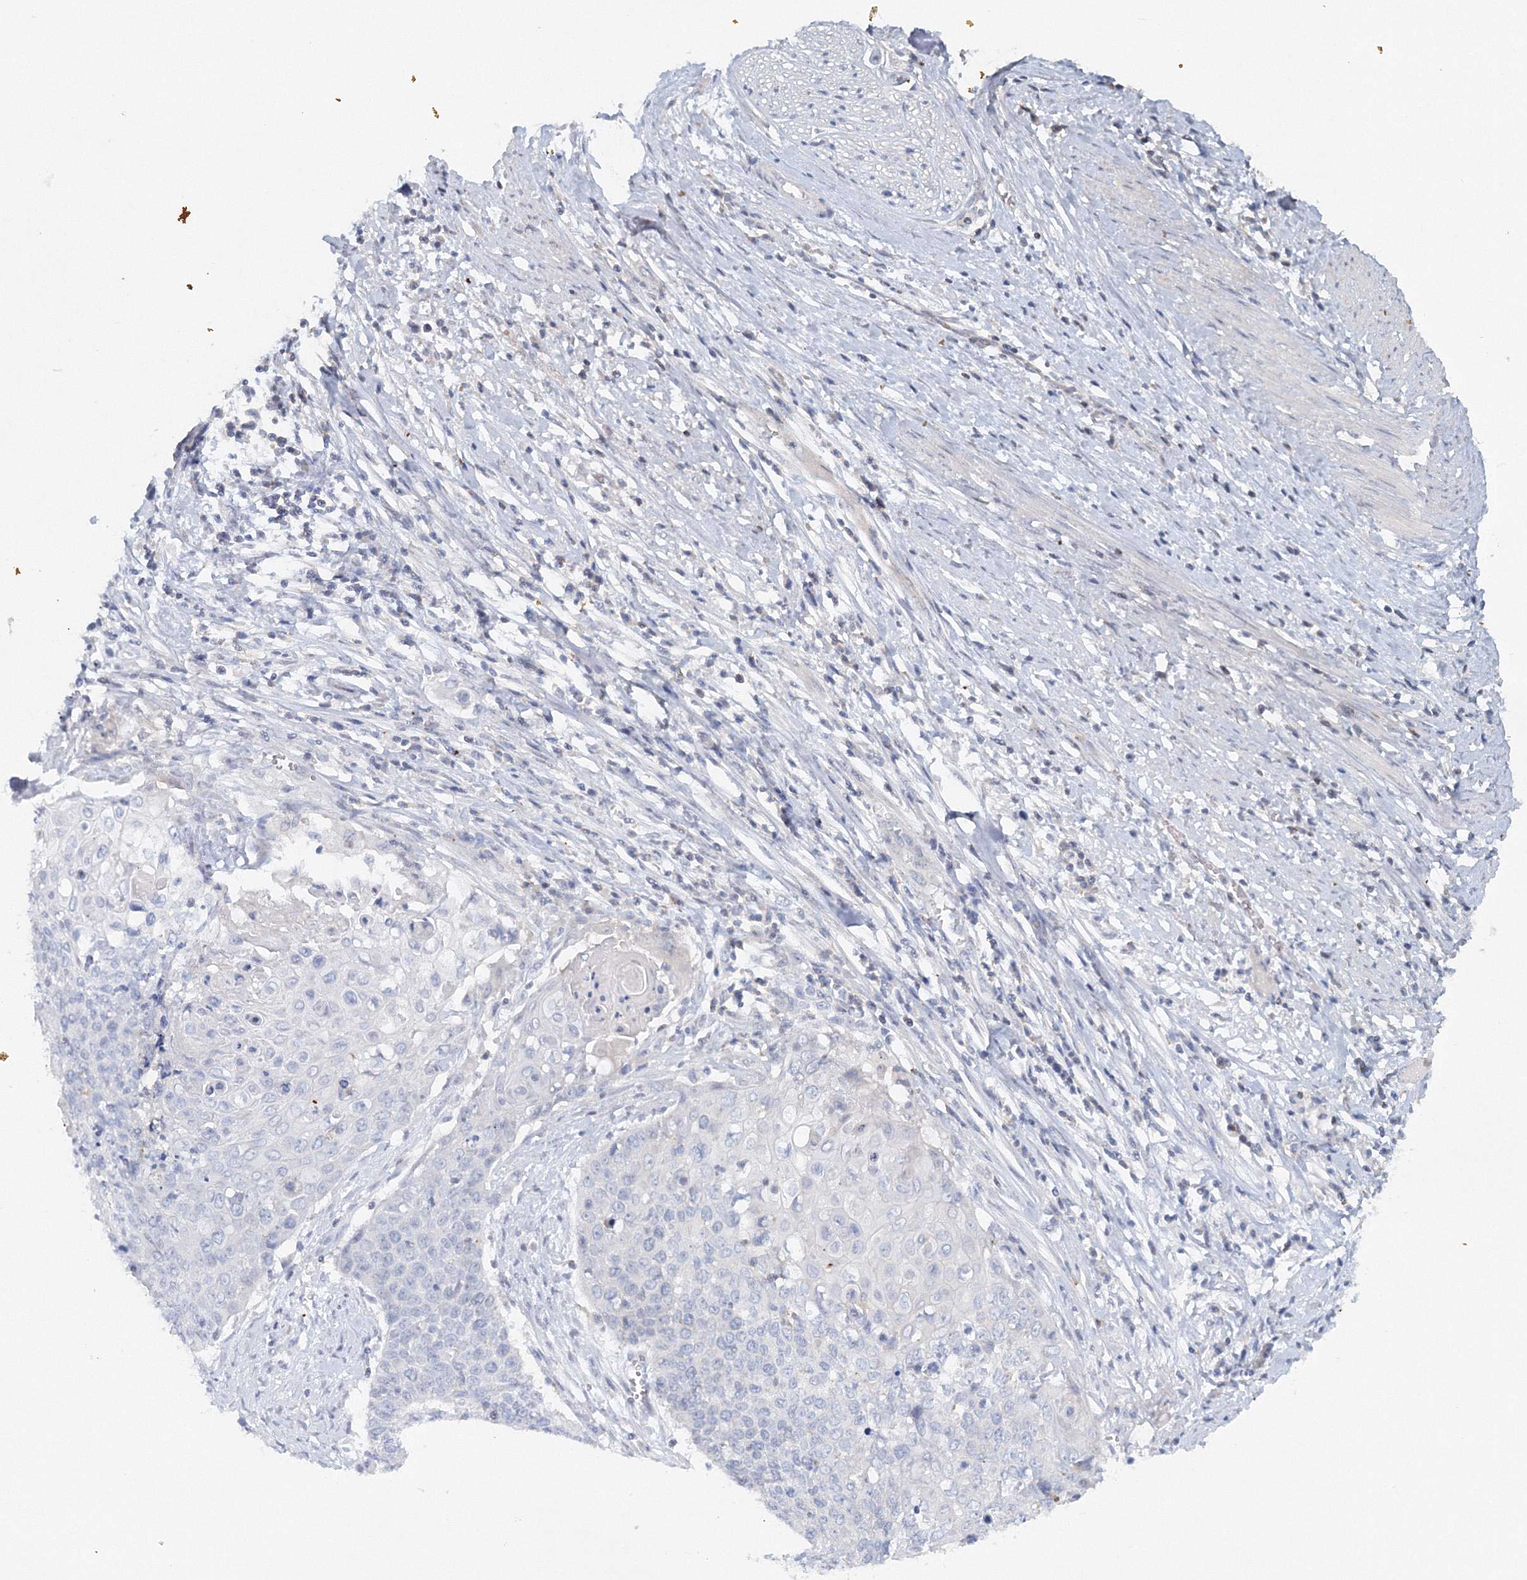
{"staining": {"intensity": "negative", "quantity": "none", "location": "none"}, "tissue": "cervical cancer", "cell_type": "Tumor cells", "image_type": "cancer", "snomed": [{"axis": "morphology", "description": "Squamous cell carcinoma, NOS"}, {"axis": "topography", "description": "Cervix"}], "caption": "Immunohistochemistry micrograph of neoplastic tissue: human cervical cancer stained with DAB displays no significant protein positivity in tumor cells.", "gene": "SH3BP5", "patient": {"sex": "female", "age": 39}}